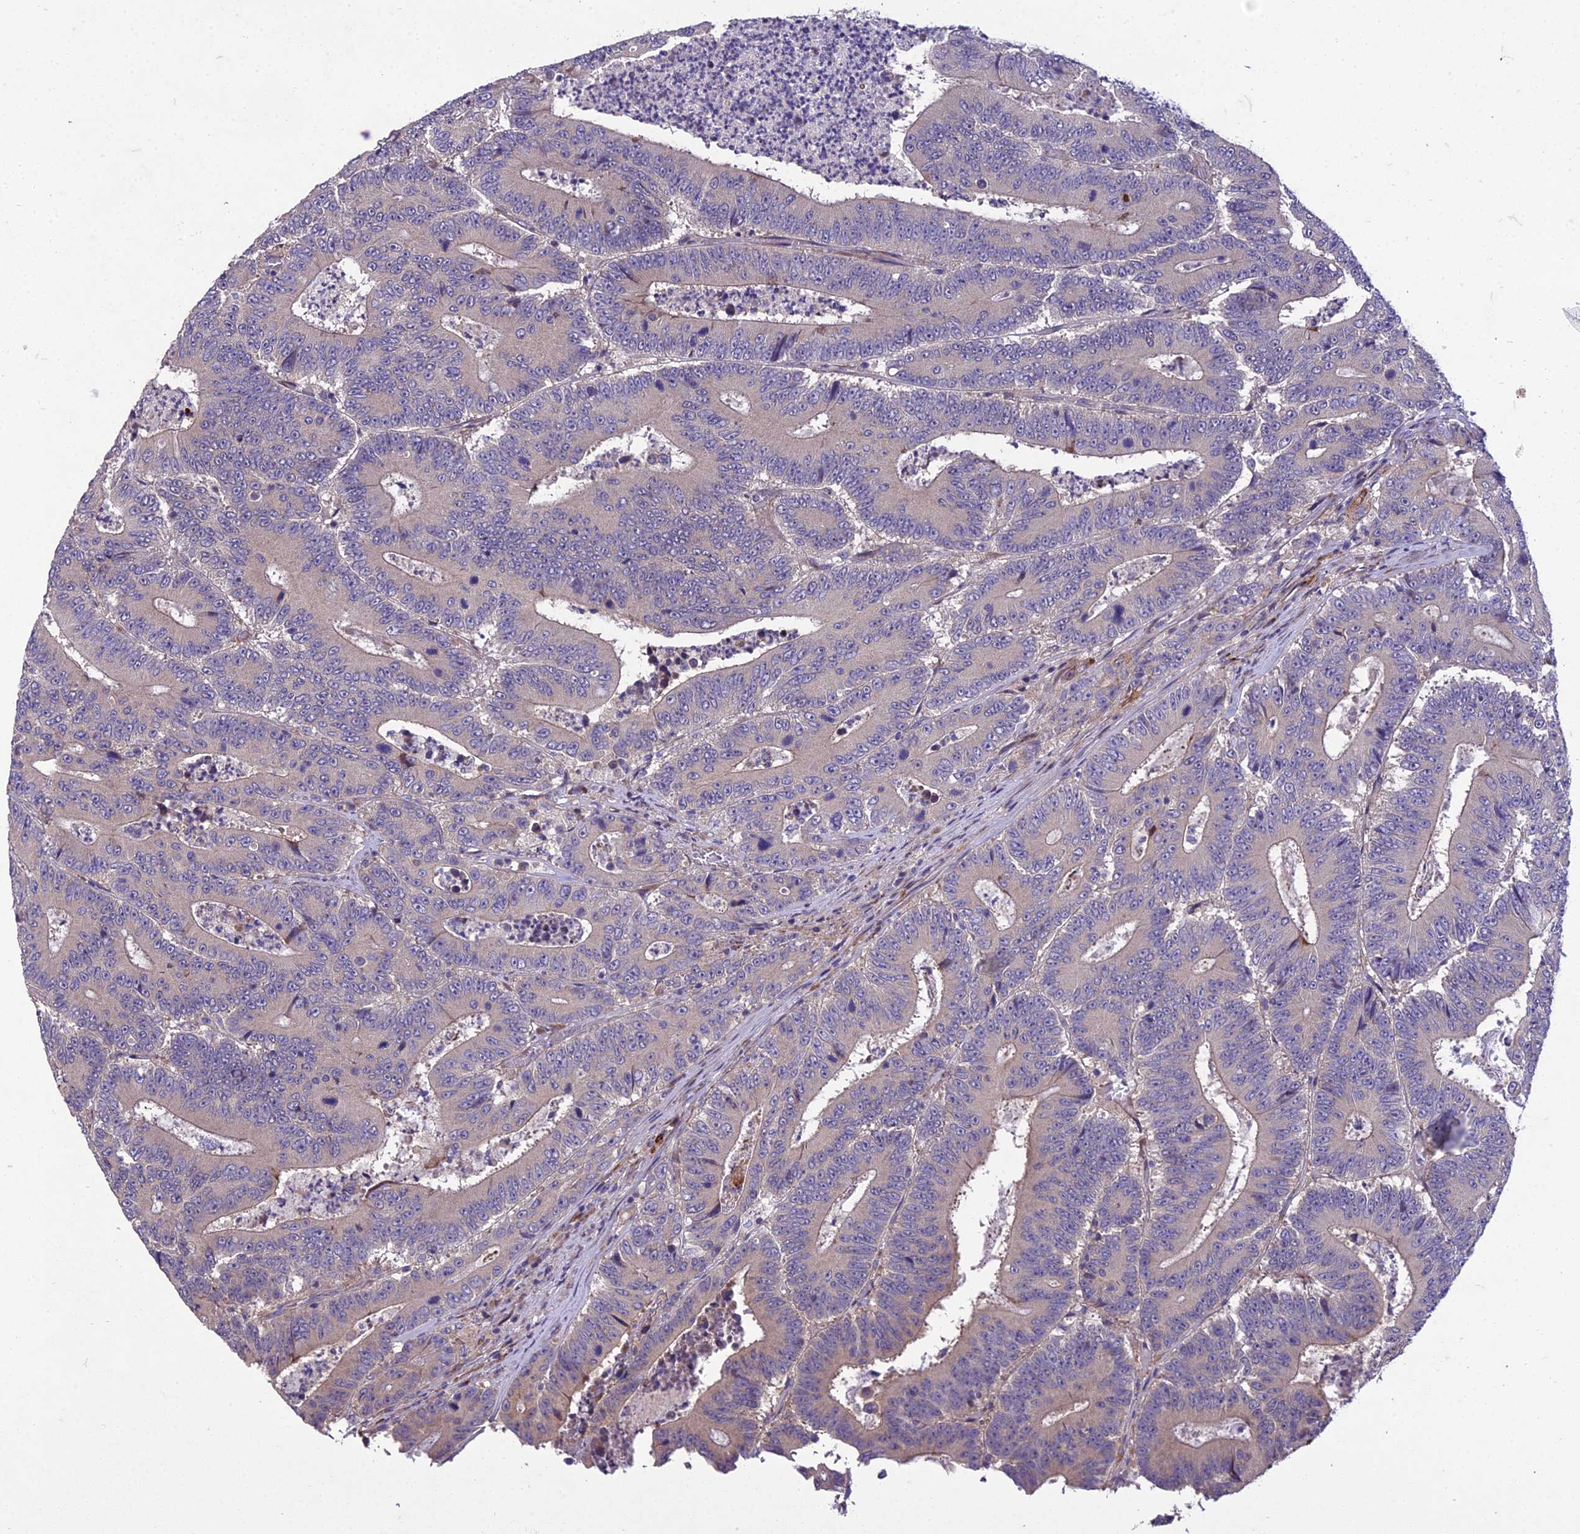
{"staining": {"intensity": "negative", "quantity": "none", "location": "none"}, "tissue": "colorectal cancer", "cell_type": "Tumor cells", "image_type": "cancer", "snomed": [{"axis": "morphology", "description": "Adenocarcinoma, NOS"}, {"axis": "topography", "description": "Colon"}], "caption": "Immunohistochemical staining of human colorectal cancer exhibits no significant staining in tumor cells. (Stains: DAB (3,3'-diaminobenzidine) IHC with hematoxylin counter stain, Microscopy: brightfield microscopy at high magnification).", "gene": "ADIPOR2", "patient": {"sex": "male", "age": 83}}